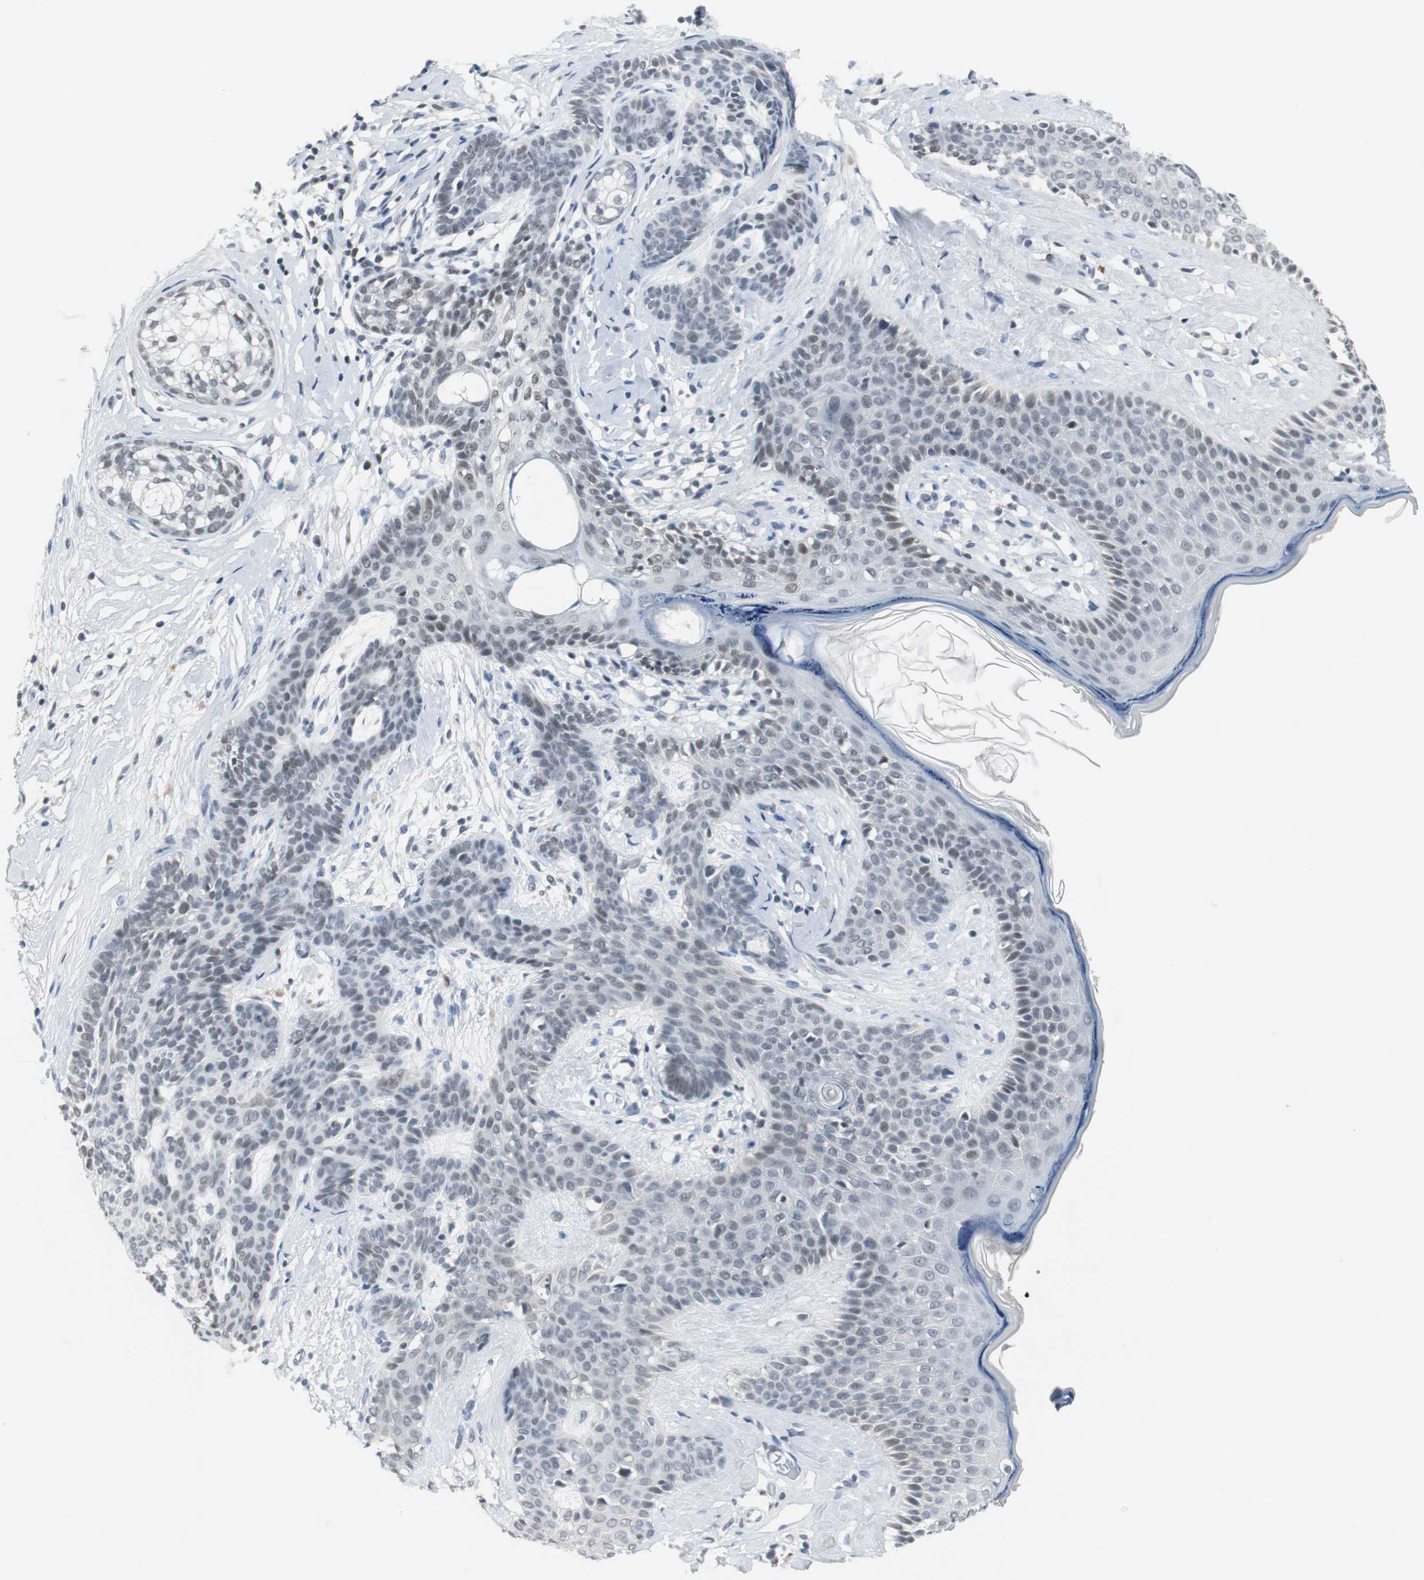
{"staining": {"intensity": "negative", "quantity": "none", "location": "none"}, "tissue": "skin cancer", "cell_type": "Tumor cells", "image_type": "cancer", "snomed": [{"axis": "morphology", "description": "Developmental malformation"}, {"axis": "morphology", "description": "Basal cell carcinoma"}, {"axis": "topography", "description": "Skin"}], "caption": "Skin cancer stained for a protein using immunohistochemistry (IHC) demonstrates no expression tumor cells.", "gene": "ELK1", "patient": {"sex": "female", "age": 62}}